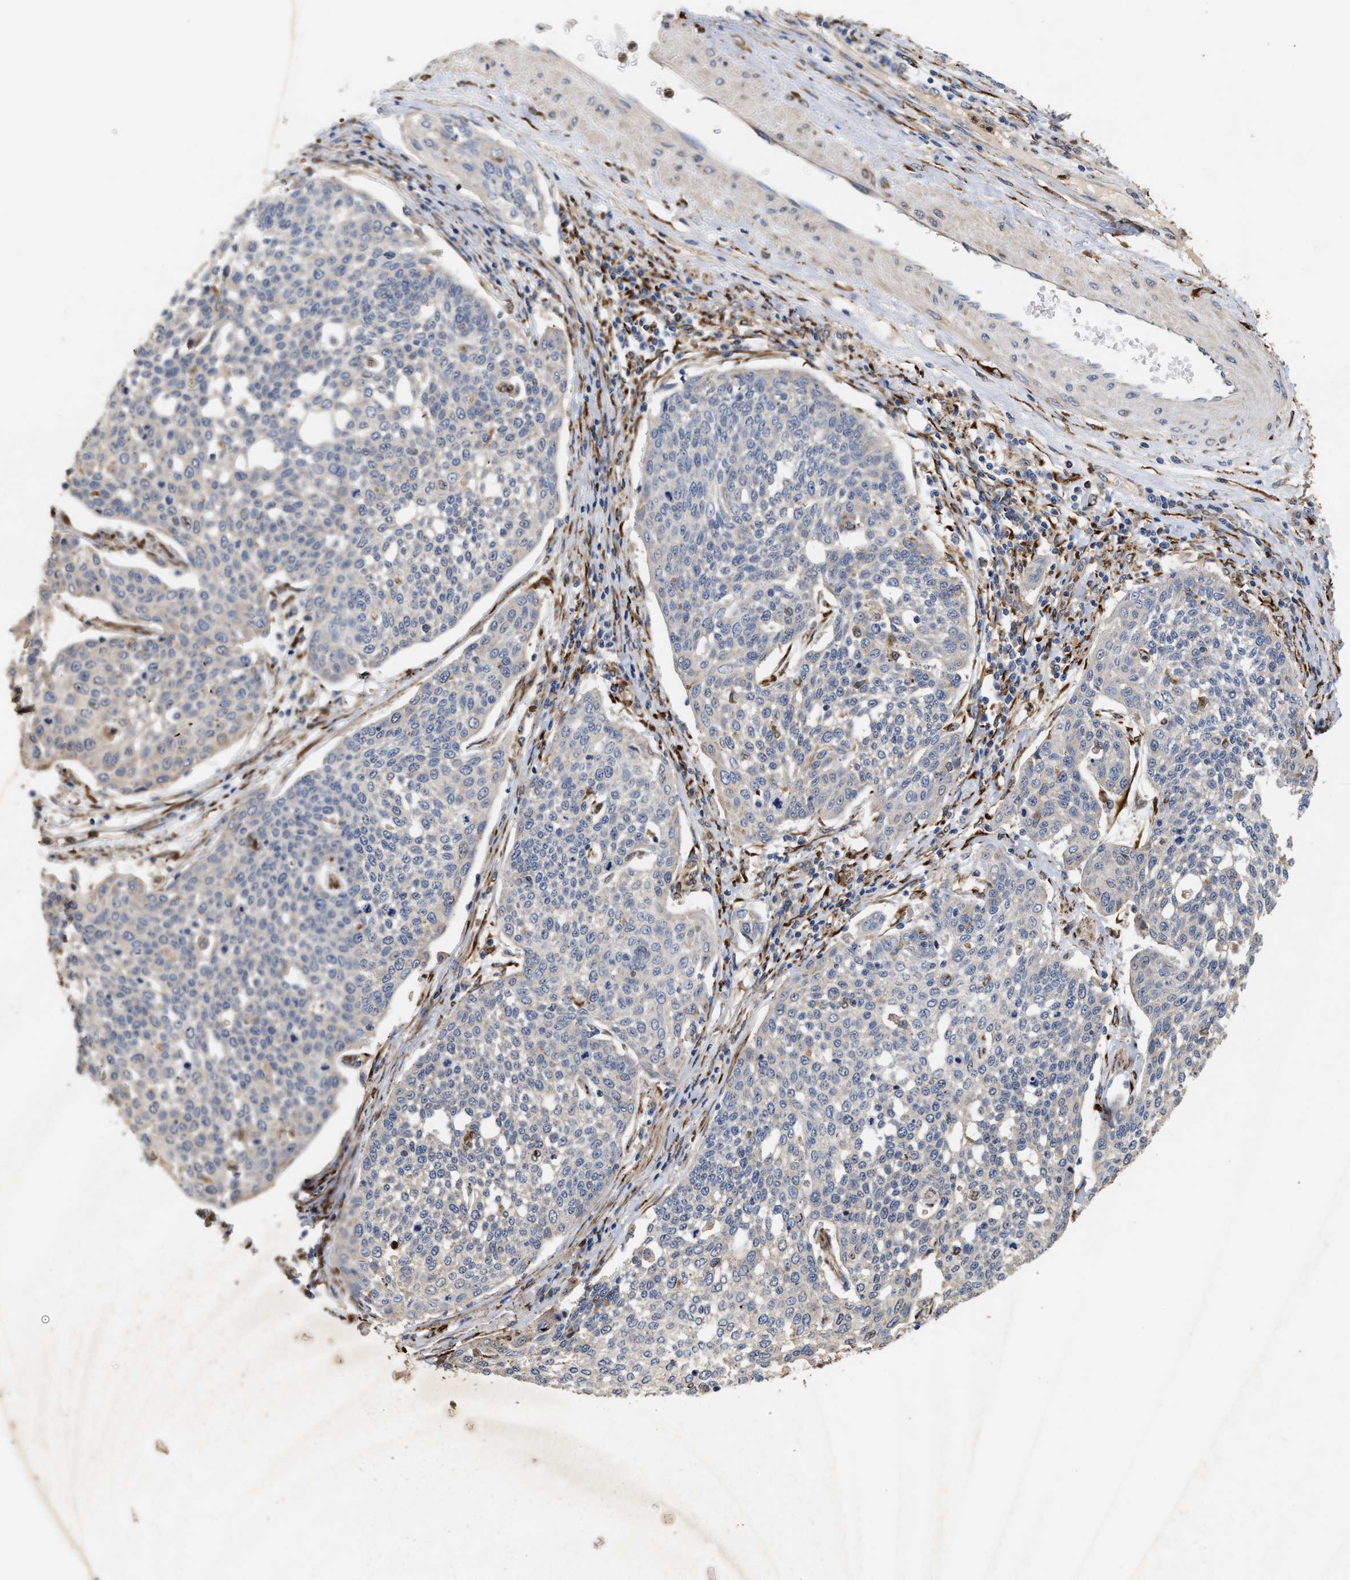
{"staining": {"intensity": "negative", "quantity": "none", "location": "none"}, "tissue": "cervical cancer", "cell_type": "Tumor cells", "image_type": "cancer", "snomed": [{"axis": "morphology", "description": "Squamous cell carcinoma, NOS"}, {"axis": "topography", "description": "Cervix"}], "caption": "An image of human cervical squamous cell carcinoma is negative for staining in tumor cells.", "gene": "PLCD1", "patient": {"sex": "female", "age": 34}}